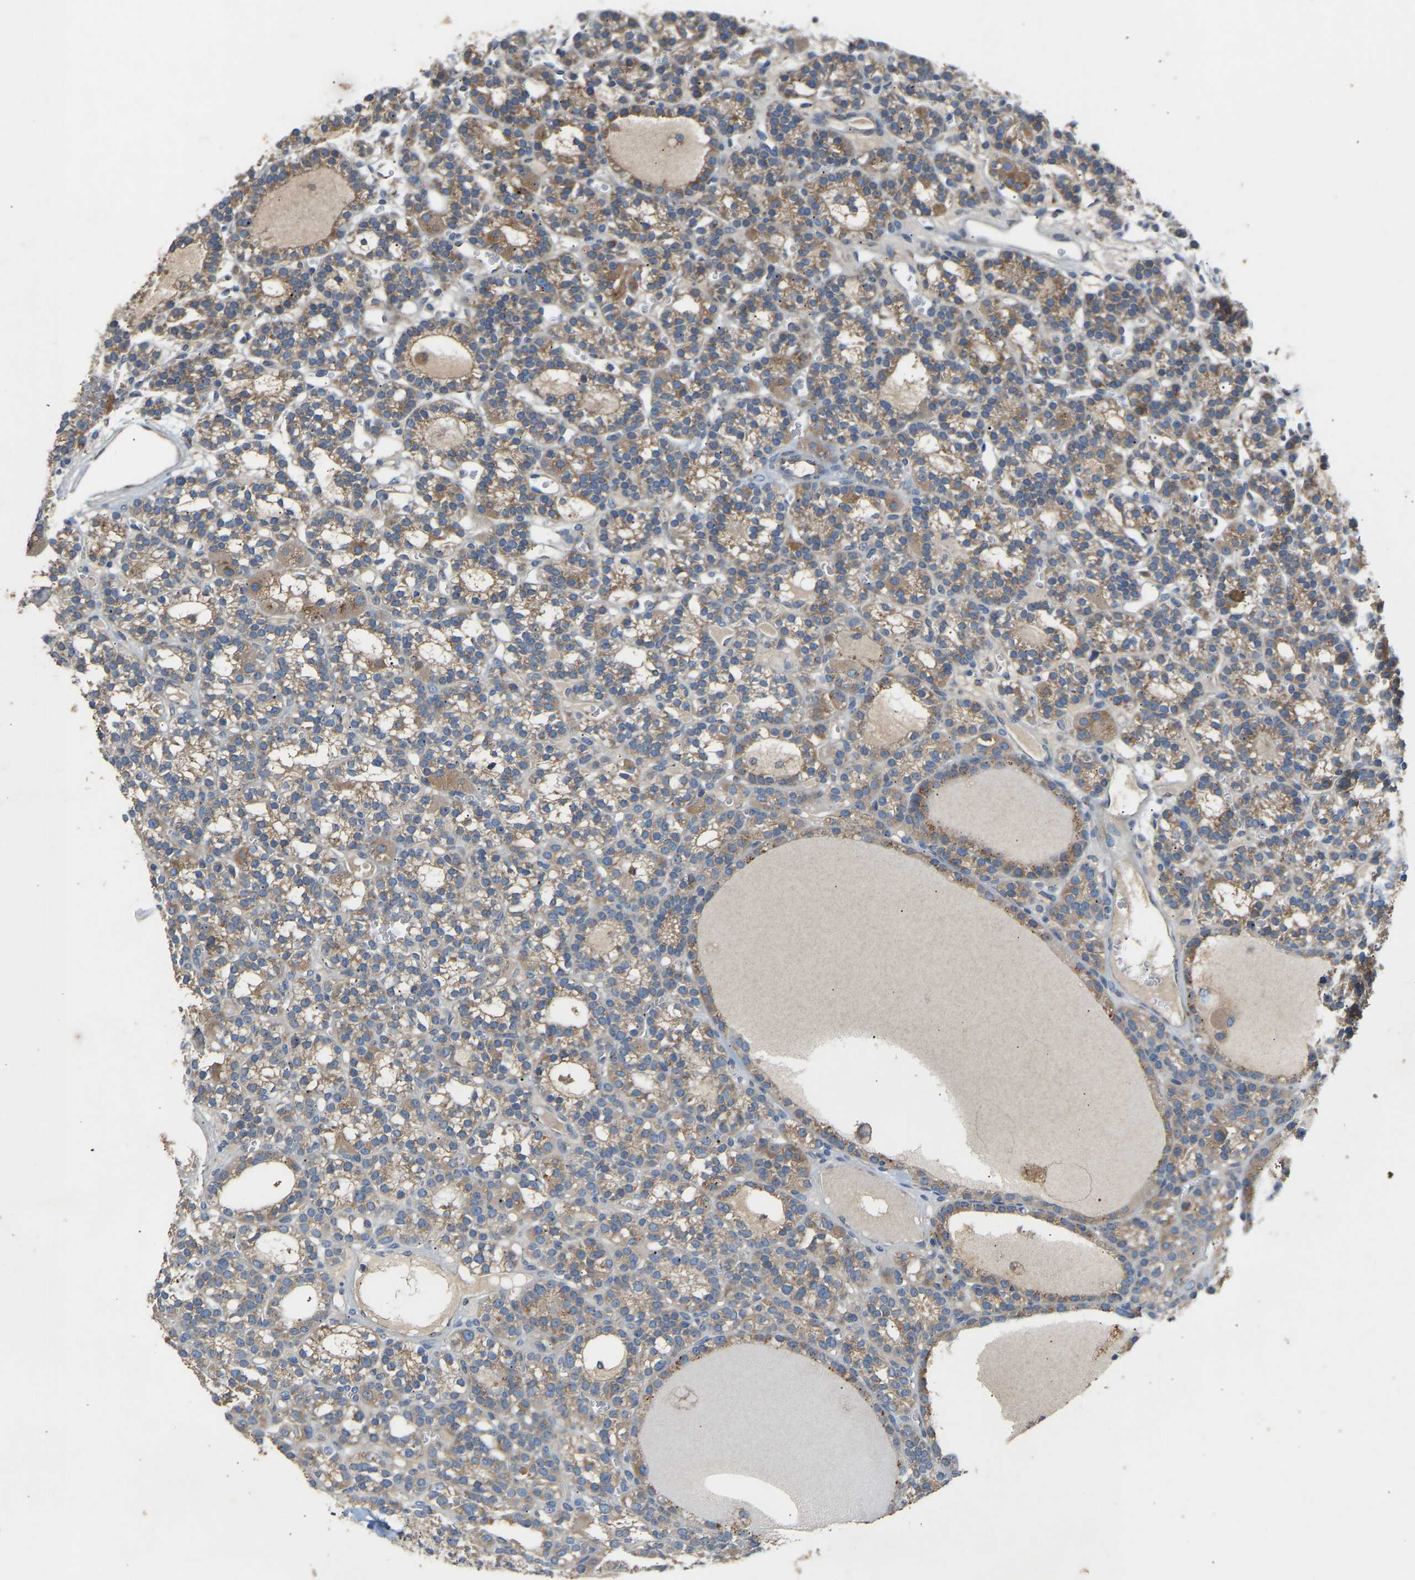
{"staining": {"intensity": "moderate", "quantity": ">75%", "location": "cytoplasmic/membranous"}, "tissue": "parathyroid gland", "cell_type": "Glandular cells", "image_type": "normal", "snomed": [{"axis": "morphology", "description": "Normal tissue, NOS"}, {"axis": "morphology", "description": "Adenoma, NOS"}, {"axis": "topography", "description": "Parathyroid gland"}], "caption": "DAB immunohistochemical staining of unremarkable parathyroid gland reveals moderate cytoplasmic/membranous protein expression in approximately >75% of glandular cells.", "gene": "RGP1", "patient": {"sex": "female", "age": 58}}